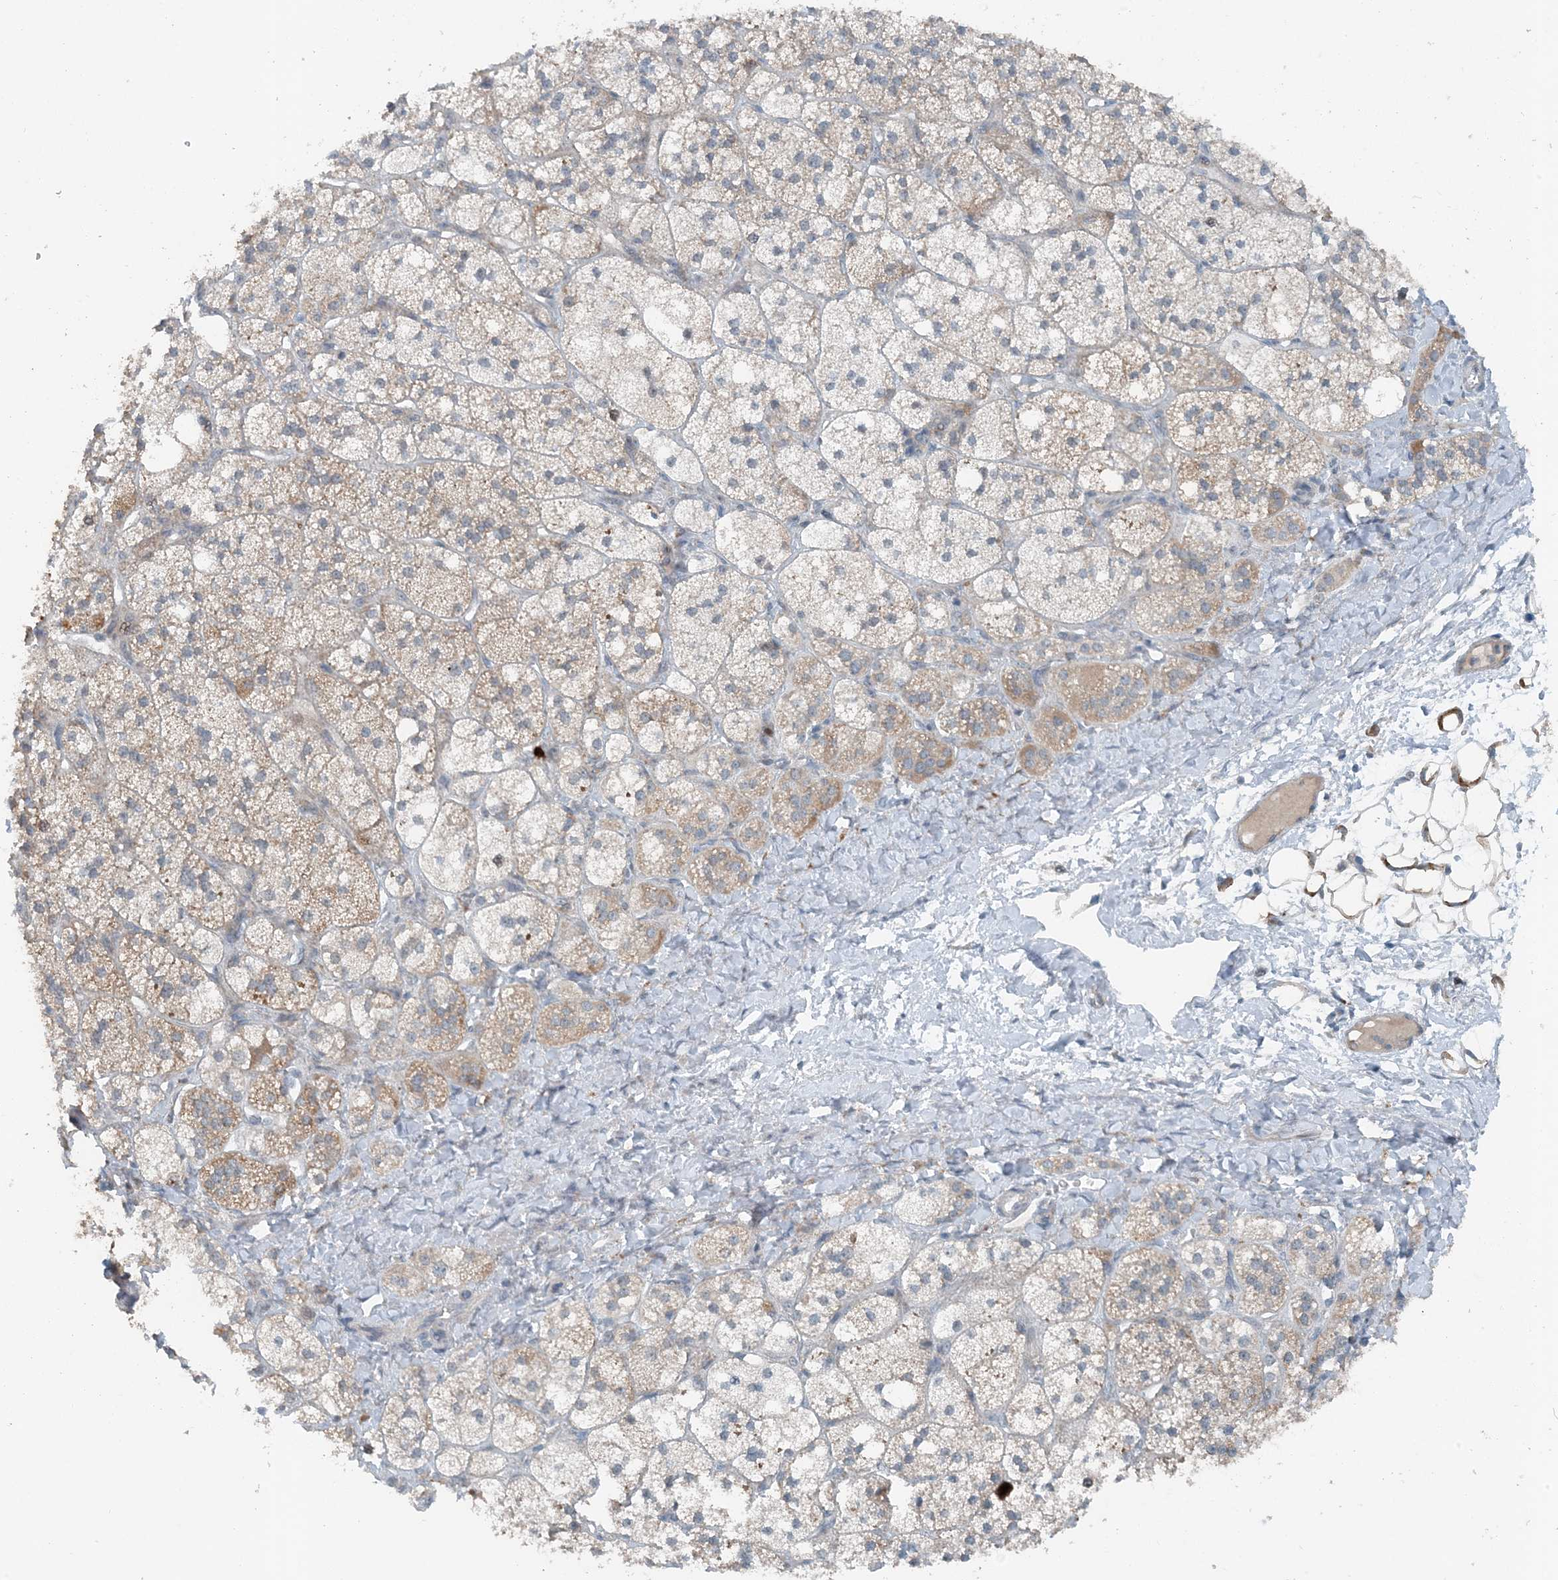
{"staining": {"intensity": "weak", "quantity": "25%-75%", "location": "cytoplasmic/membranous"}, "tissue": "adrenal gland", "cell_type": "Glandular cells", "image_type": "normal", "snomed": [{"axis": "morphology", "description": "Normal tissue, NOS"}, {"axis": "topography", "description": "Adrenal gland"}], "caption": "Immunohistochemistry (DAB) staining of unremarkable human adrenal gland reveals weak cytoplasmic/membranous protein expression in approximately 25%-75% of glandular cells.", "gene": "MITD1", "patient": {"sex": "male", "age": 61}}